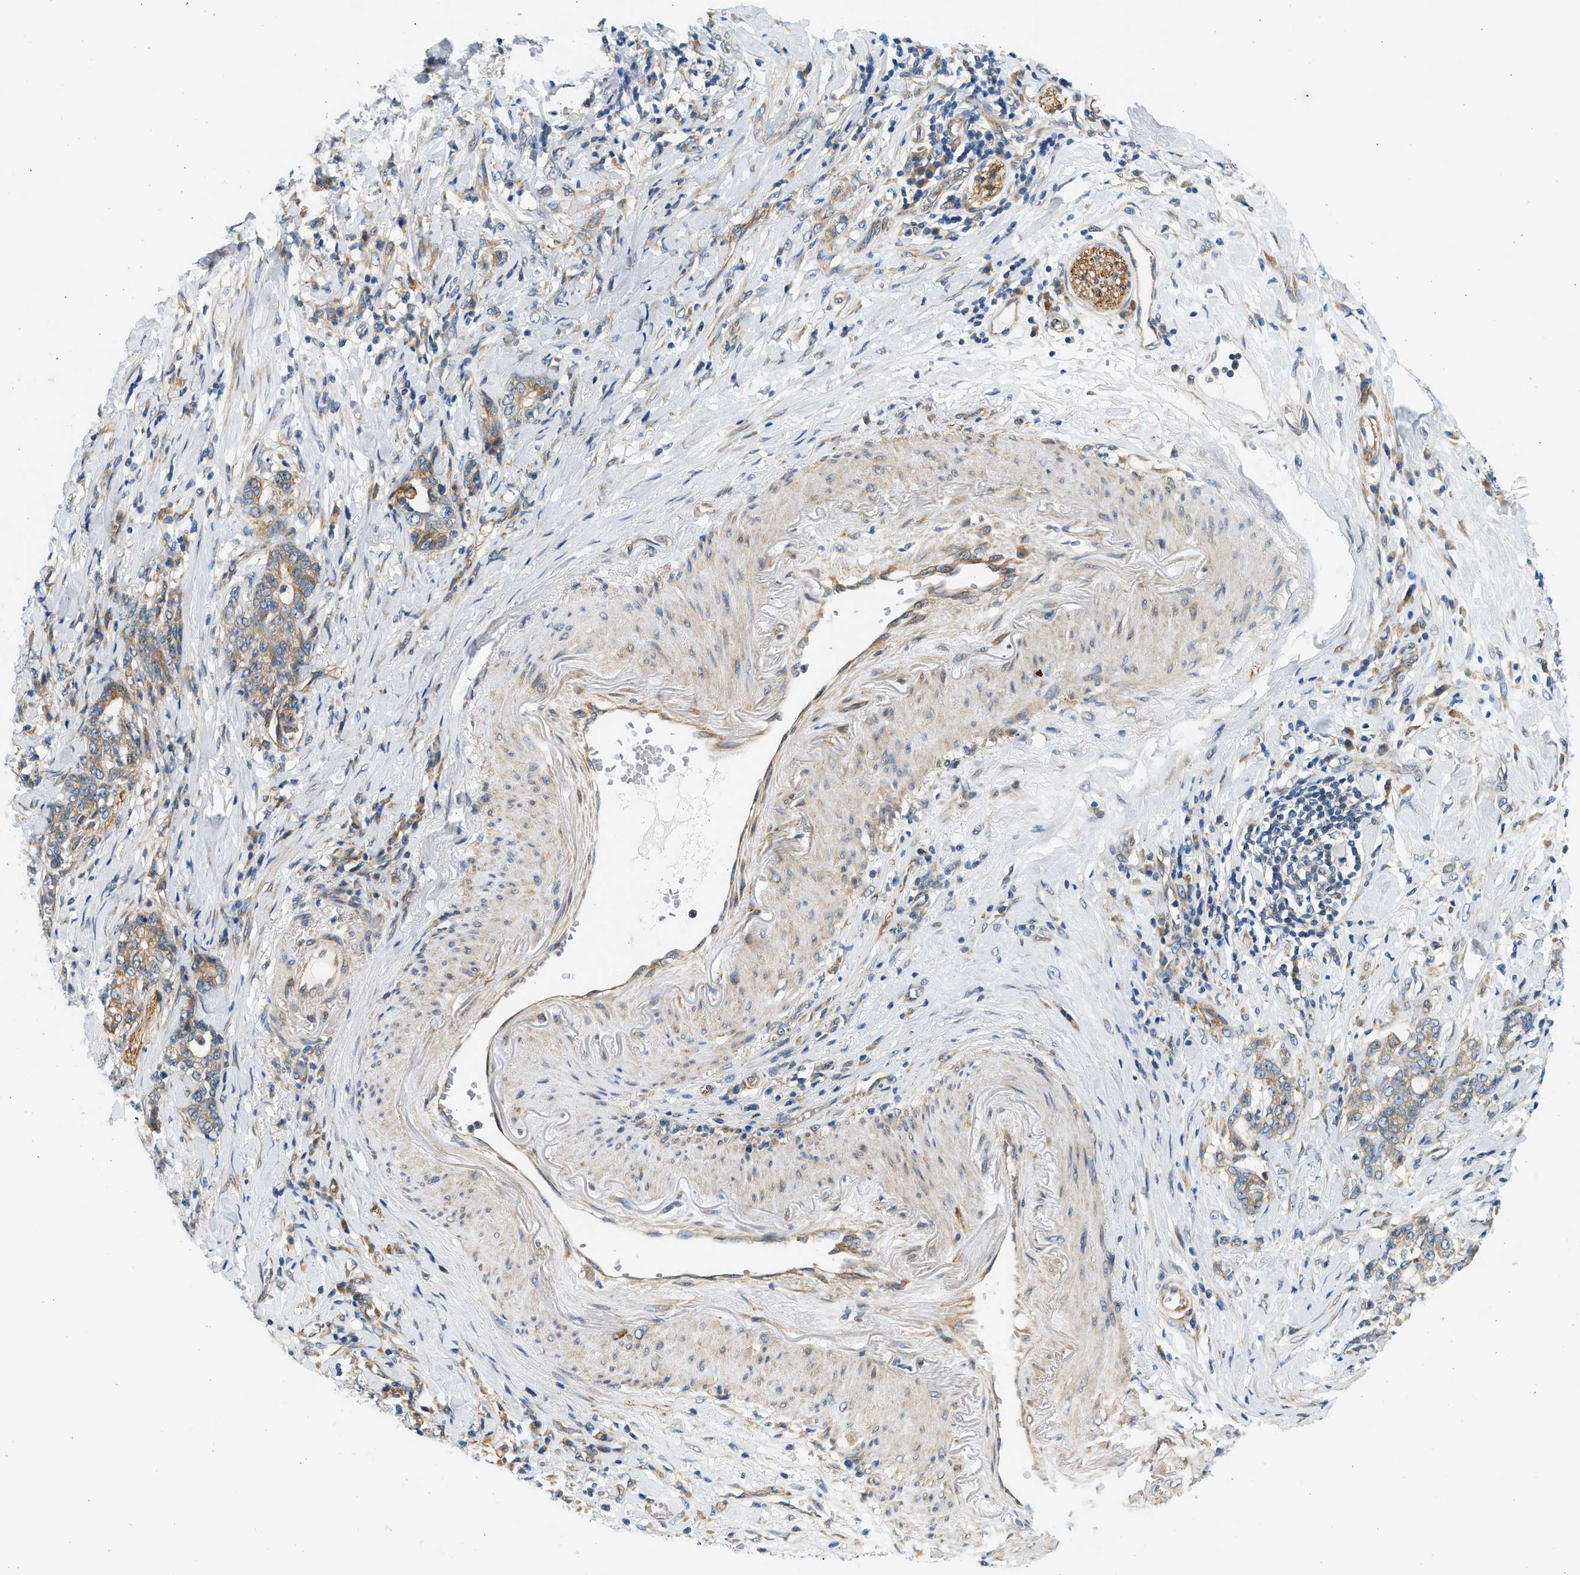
{"staining": {"intensity": "weak", "quantity": "<25%", "location": "cytoplasmic/membranous"}, "tissue": "stomach cancer", "cell_type": "Tumor cells", "image_type": "cancer", "snomed": [{"axis": "morphology", "description": "Adenocarcinoma, NOS"}, {"axis": "topography", "description": "Stomach, lower"}], "caption": "Tumor cells show no significant protein positivity in adenocarcinoma (stomach).", "gene": "KDELR2", "patient": {"sex": "male", "age": 88}}